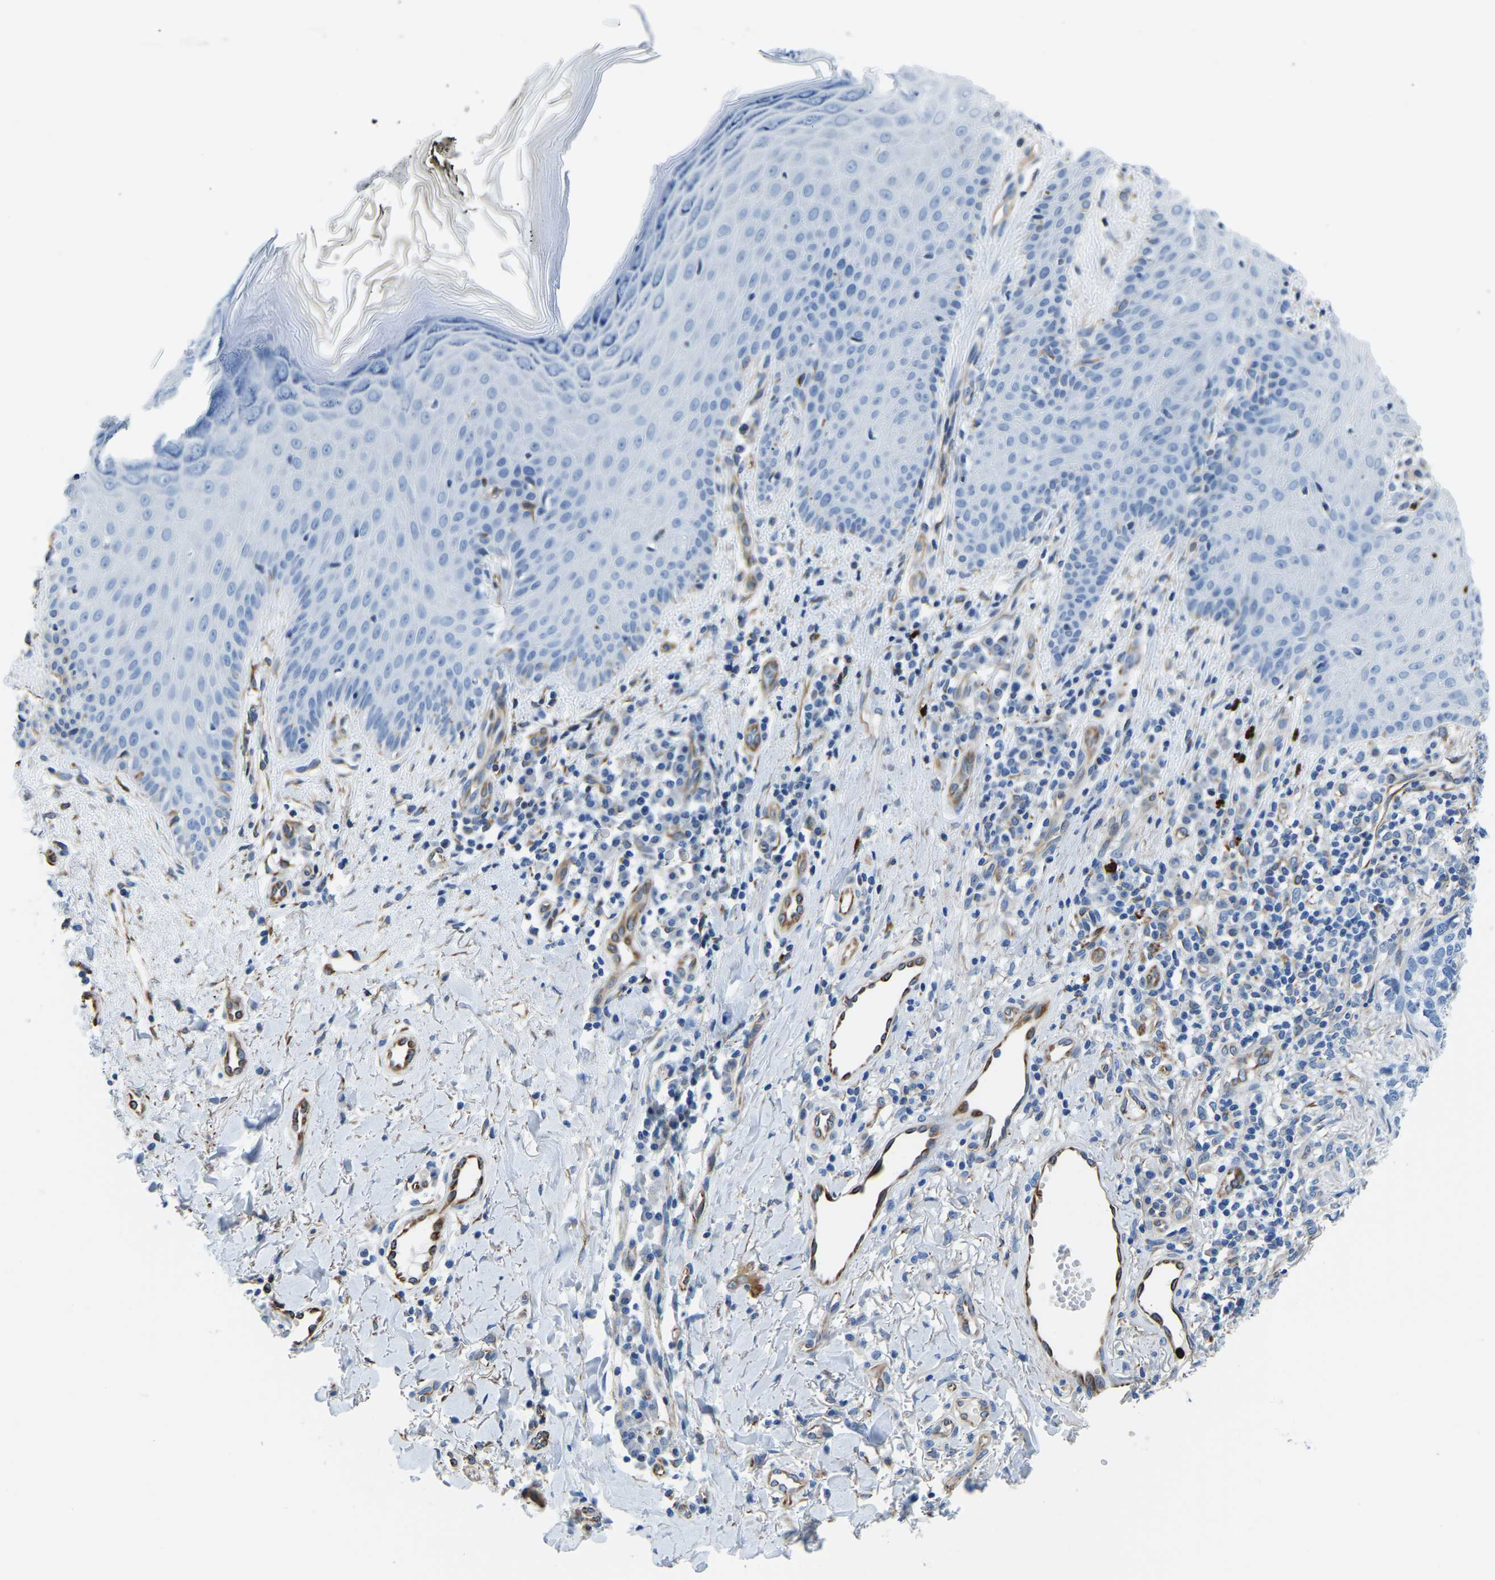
{"staining": {"intensity": "negative", "quantity": "none", "location": "none"}, "tissue": "skin cancer", "cell_type": "Tumor cells", "image_type": "cancer", "snomed": [{"axis": "morphology", "description": "Basal cell carcinoma"}, {"axis": "topography", "description": "Skin"}], "caption": "IHC micrograph of human skin cancer (basal cell carcinoma) stained for a protein (brown), which displays no positivity in tumor cells.", "gene": "MS4A3", "patient": {"sex": "female", "age": 64}}